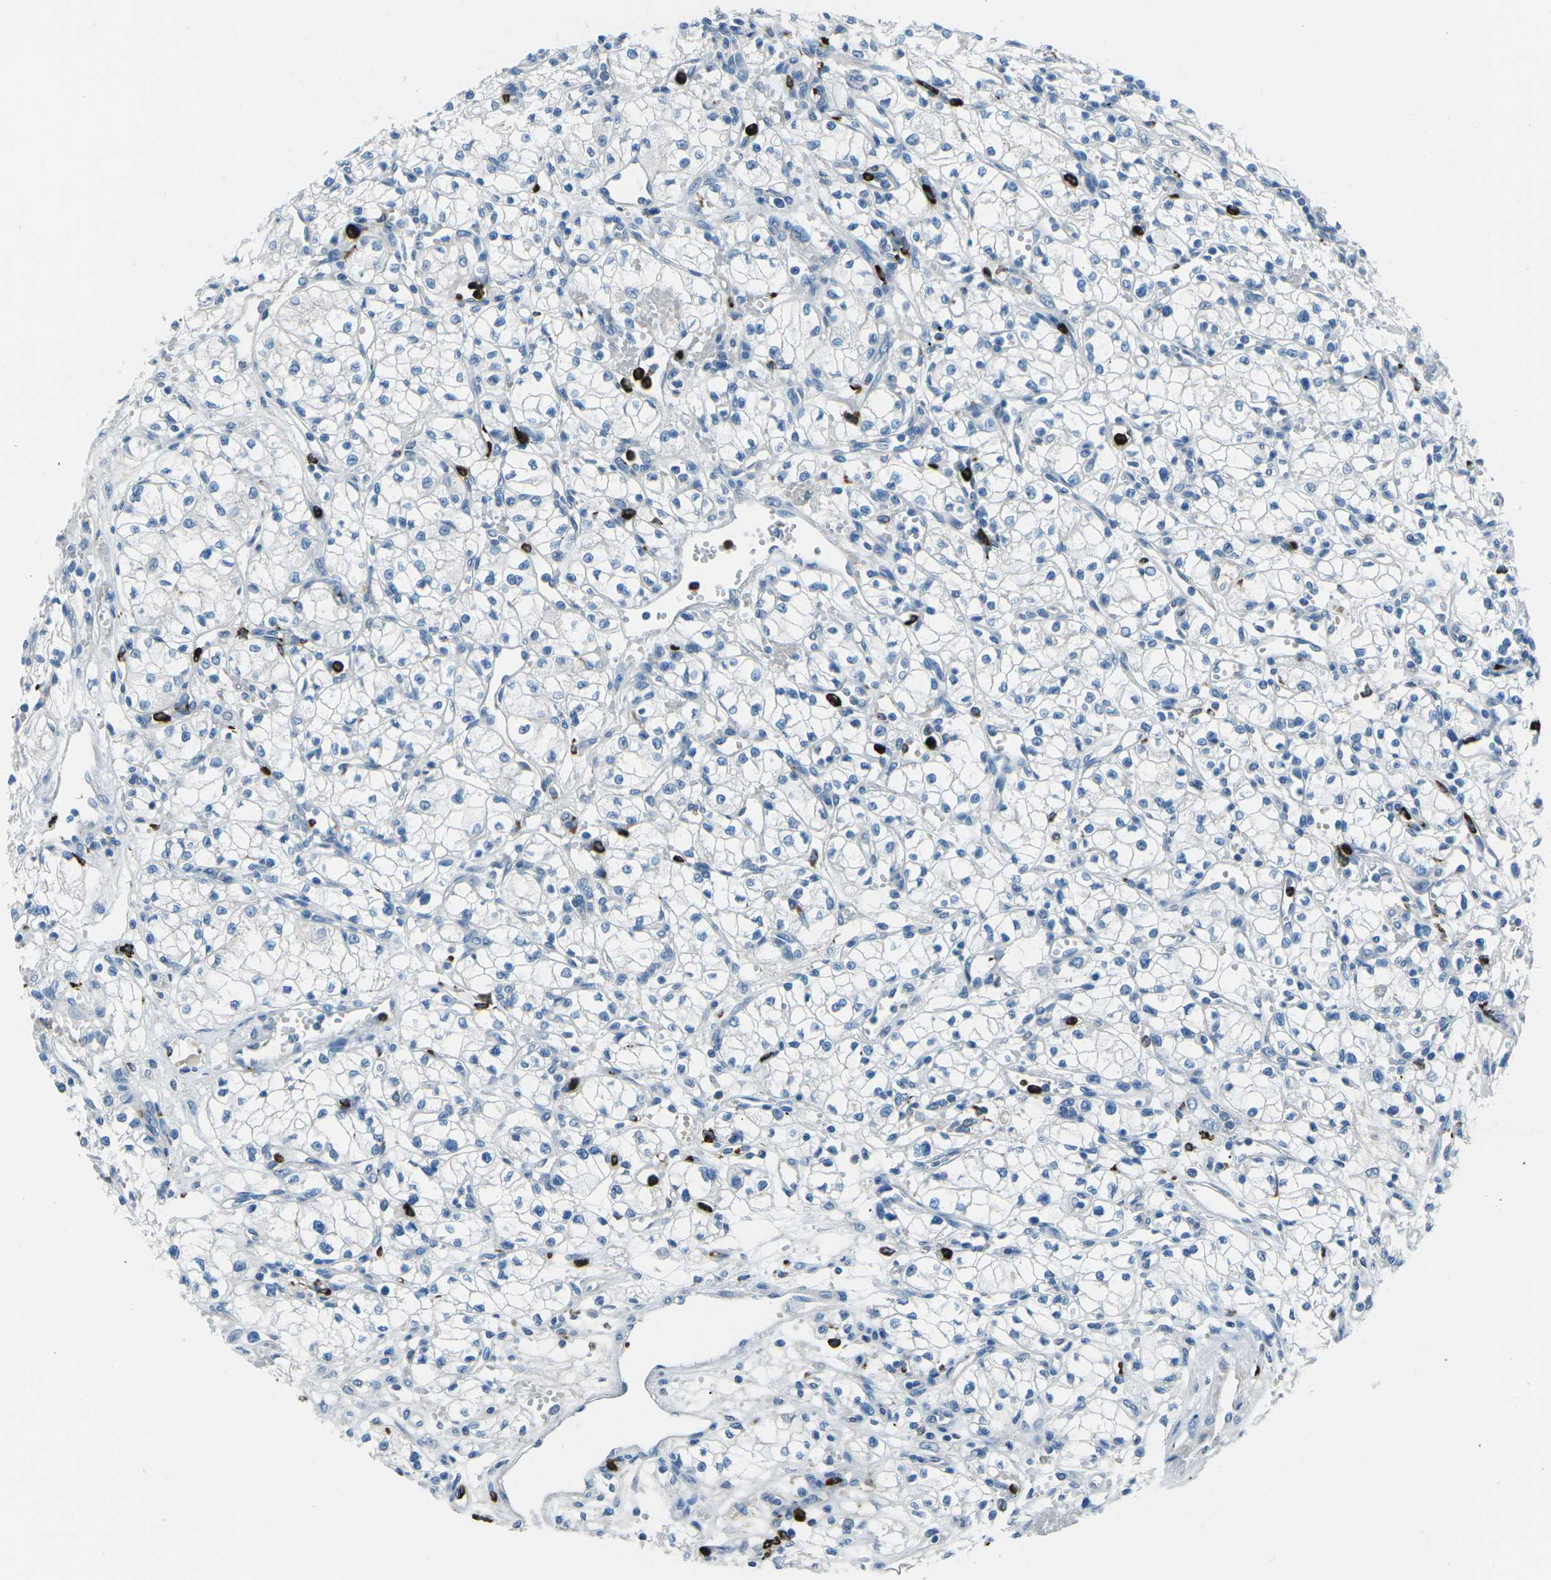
{"staining": {"intensity": "negative", "quantity": "none", "location": "none"}, "tissue": "renal cancer", "cell_type": "Tumor cells", "image_type": "cancer", "snomed": [{"axis": "morphology", "description": "Normal tissue, NOS"}, {"axis": "morphology", "description": "Adenocarcinoma, NOS"}, {"axis": "topography", "description": "Kidney"}], "caption": "High magnification brightfield microscopy of renal adenocarcinoma stained with DAB (3,3'-diaminobenzidine) (brown) and counterstained with hematoxylin (blue): tumor cells show no significant positivity.", "gene": "FCN1", "patient": {"sex": "male", "age": 59}}